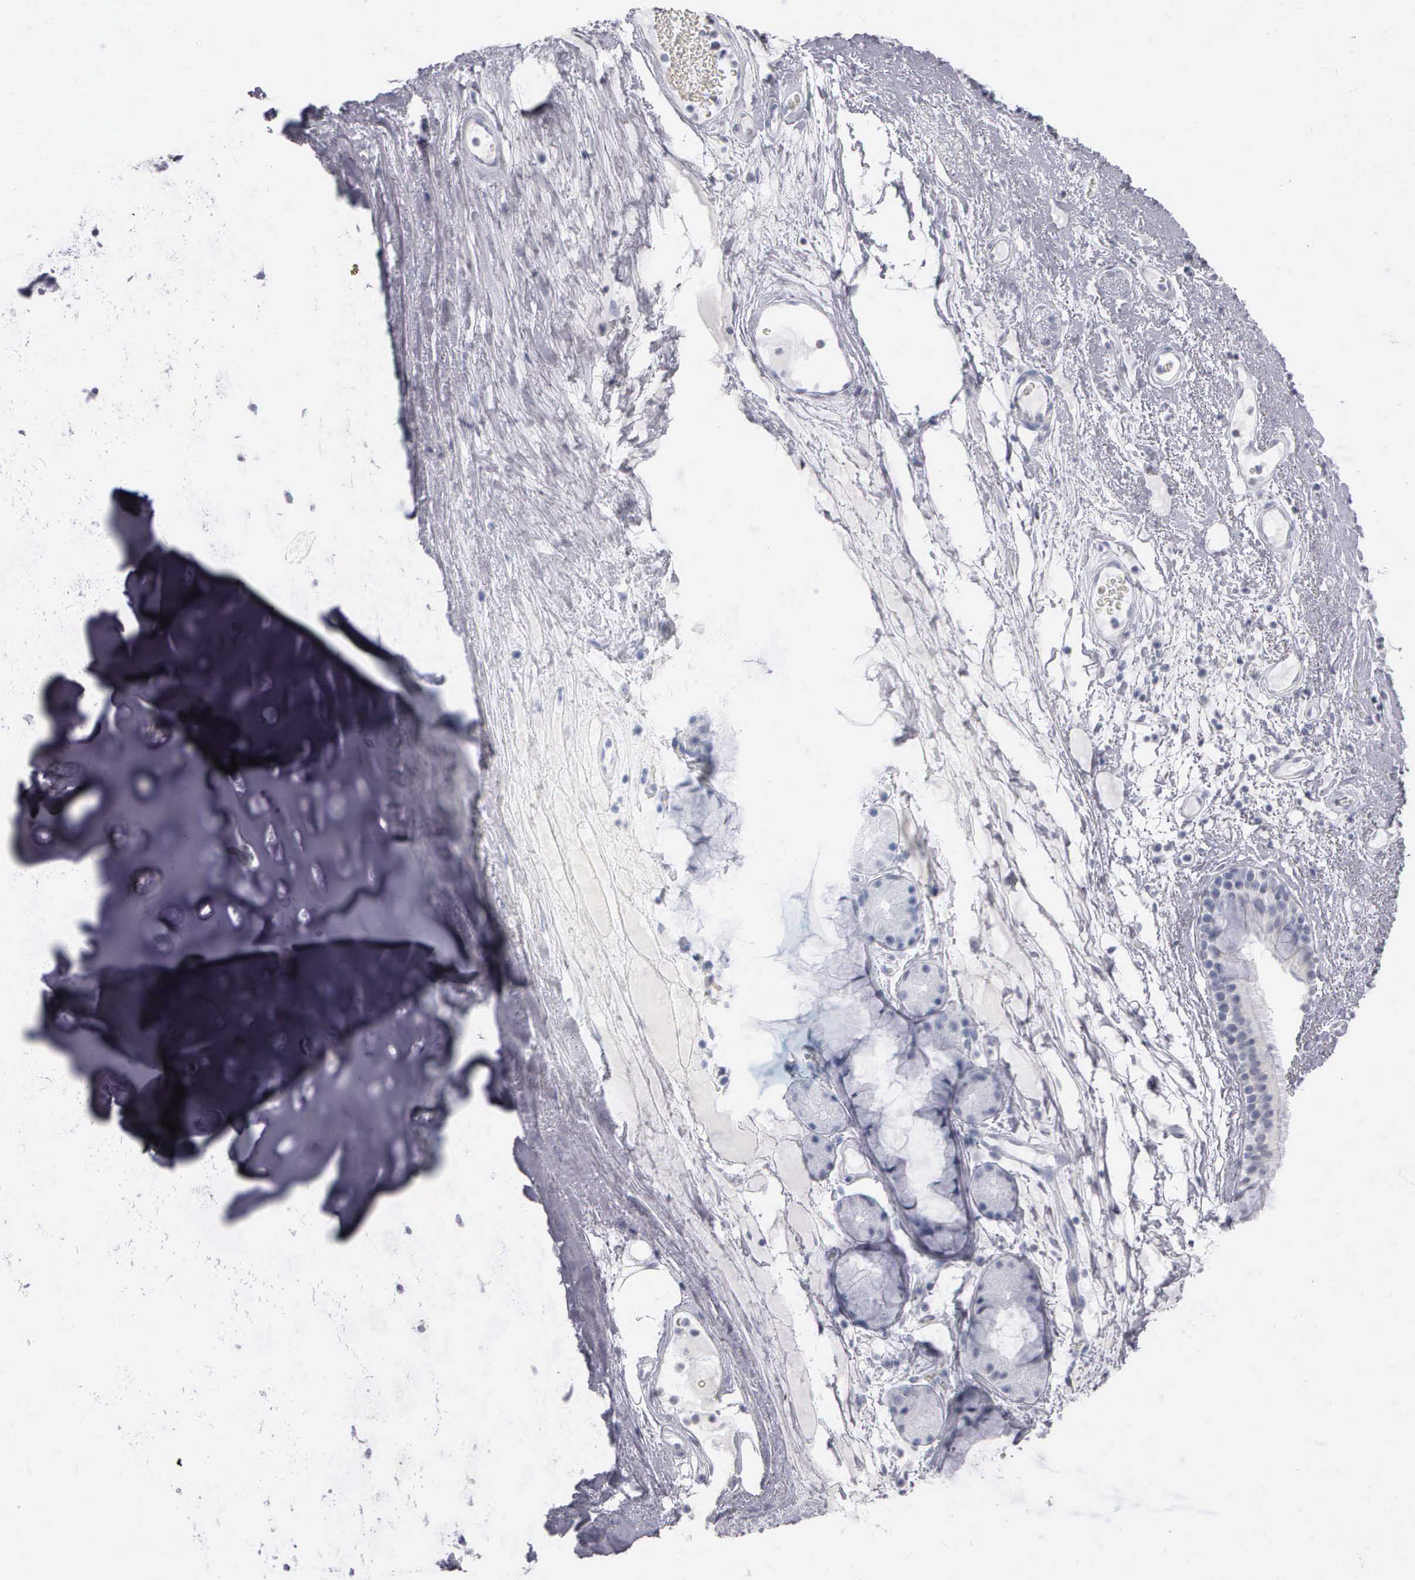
{"staining": {"intensity": "negative", "quantity": "none", "location": "none"}, "tissue": "bronchus", "cell_type": "Respiratory epithelial cells", "image_type": "normal", "snomed": [{"axis": "morphology", "description": "Normal tissue, NOS"}, {"axis": "topography", "description": "Cartilage tissue"}], "caption": "The photomicrograph demonstrates no staining of respiratory epithelial cells in unremarkable bronchus.", "gene": "NKX2", "patient": {"sex": "female", "age": 63}}